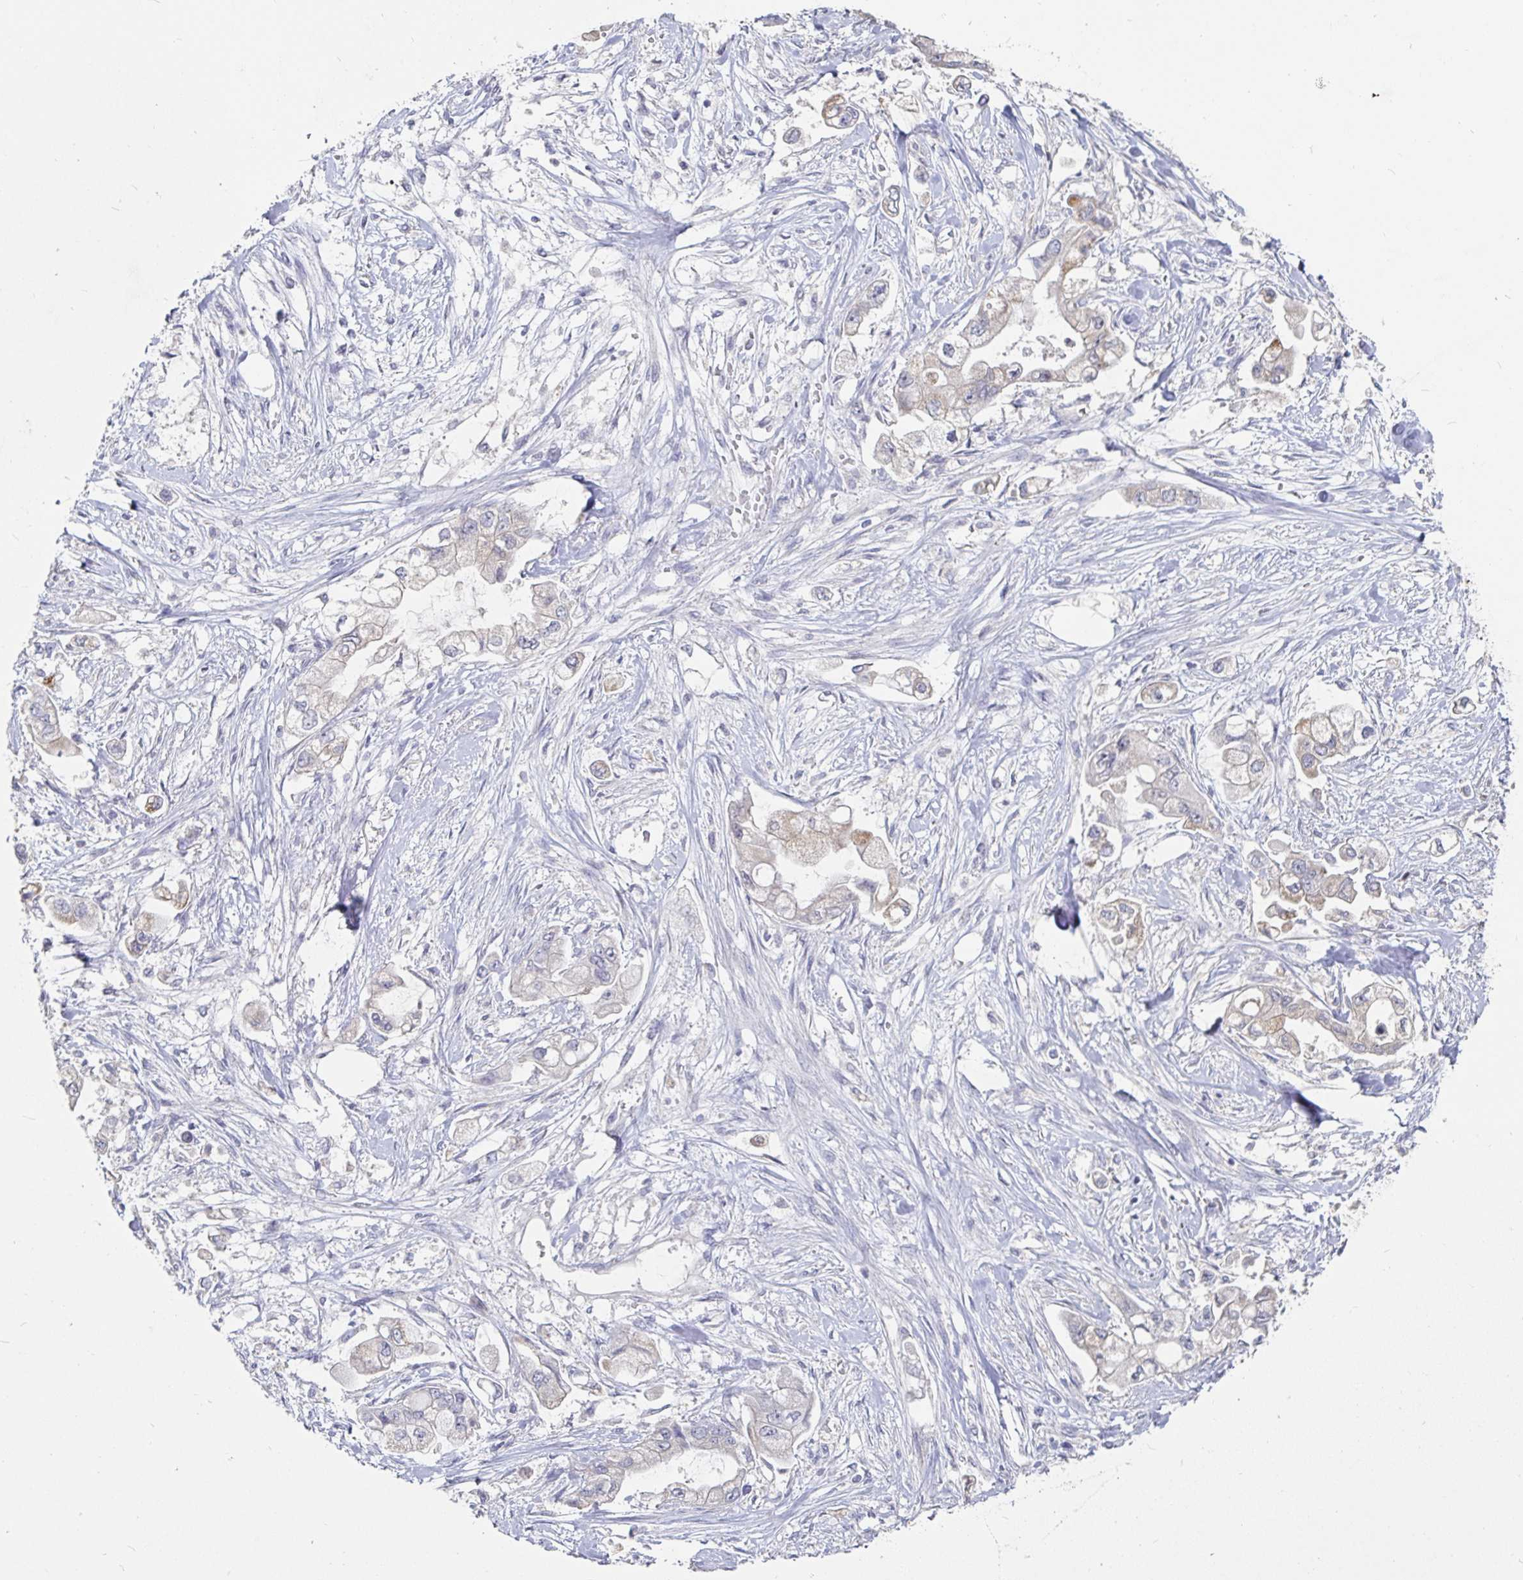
{"staining": {"intensity": "negative", "quantity": "none", "location": "none"}, "tissue": "stomach cancer", "cell_type": "Tumor cells", "image_type": "cancer", "snomed": [{"axis": "morphology", "description": "Adenocarcinoma, NOS"}, {"axis": "topography", "description": "Stomach"}], "caption": "Immunohistochemistry (IHC) image of human stomach cancer (adenocarcinoma) stained for a protein (brown), which shows no staining in tumor cells. The staining is performed using DAB (3,3'-diaminobenzidine) brown chromogen with nuclei counter-stained in using hematoxylin.", "gene": "SPPL3", "patient": {"sex": "male", "age": 62}}